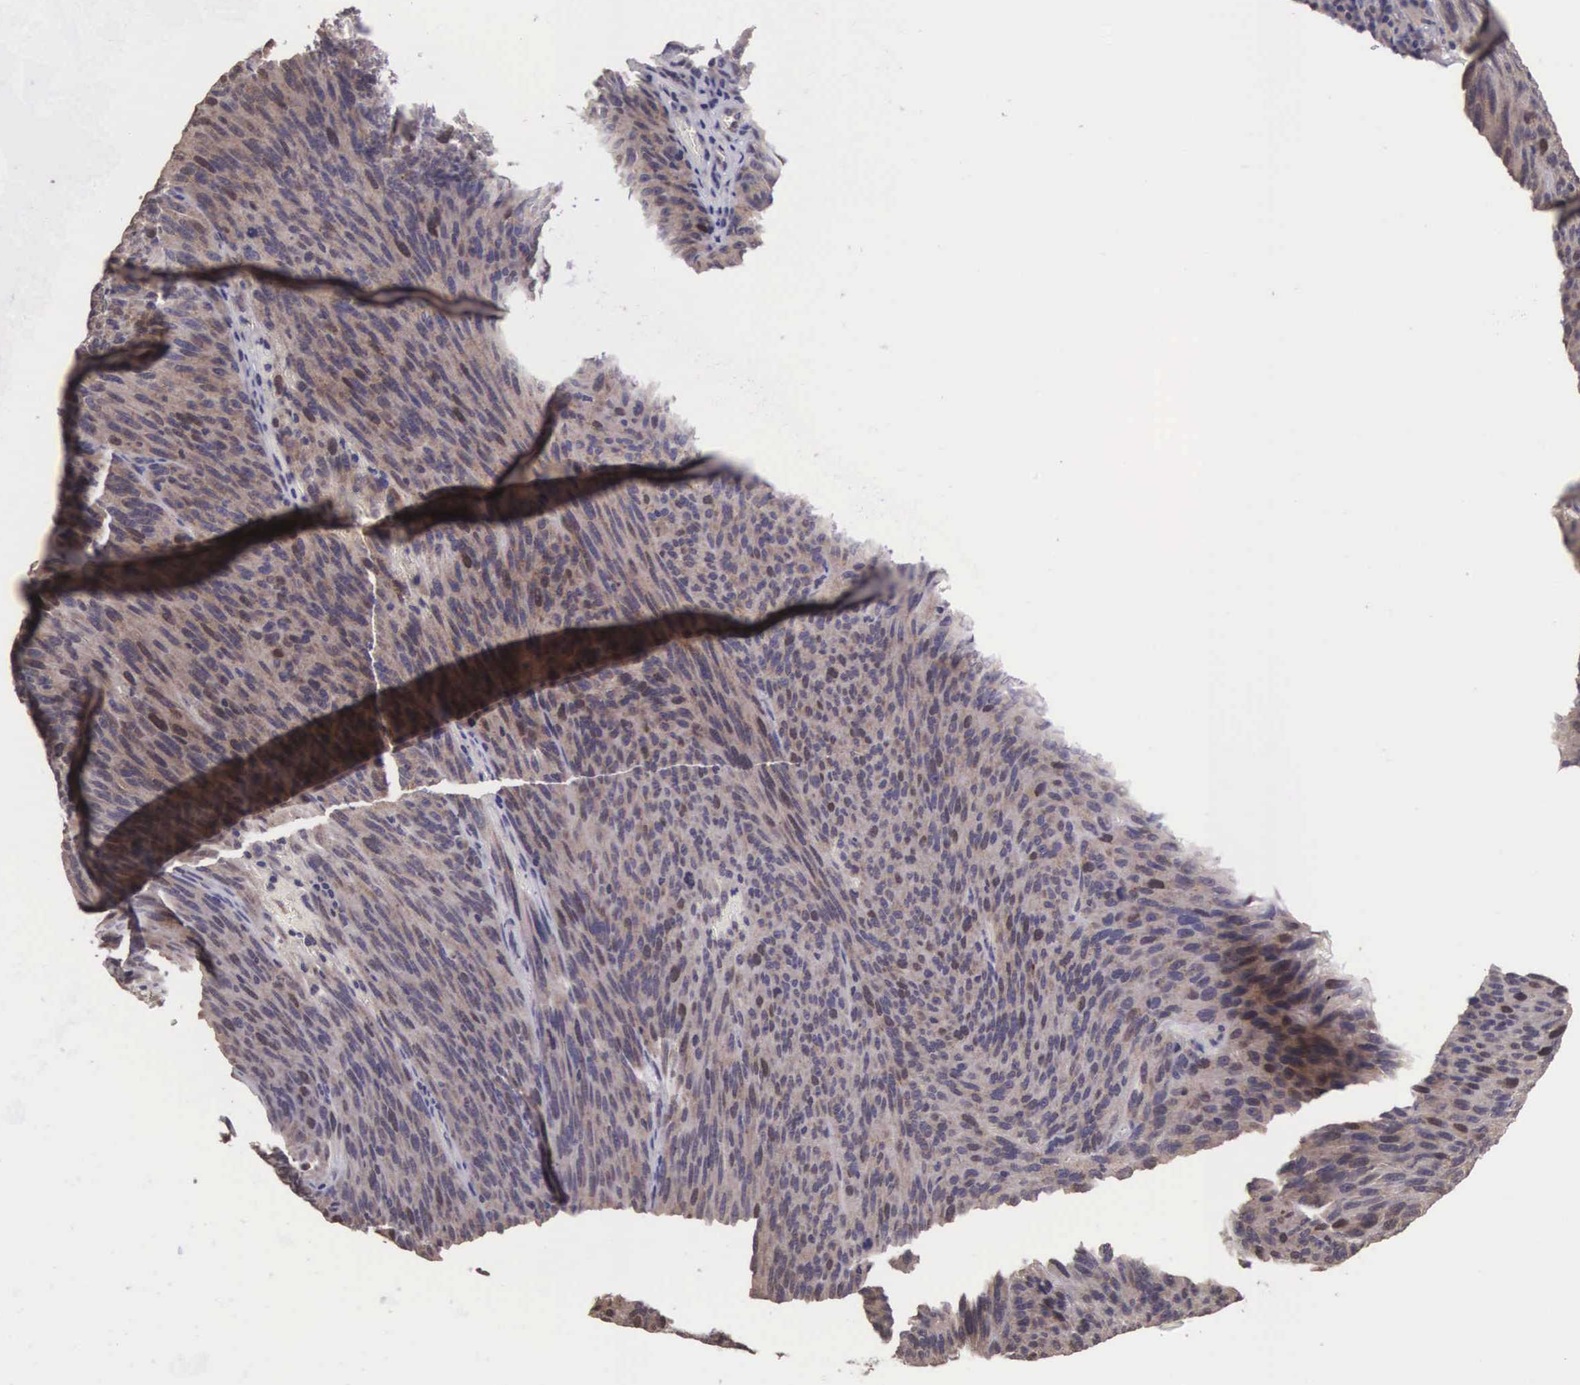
{"staining": {"intensity": "moderate", "quantity": ">75%", "location": "cytoplasmic/membranous,nuclear"}, "tissue": "melanoma", "cell_type": "Tumor cells", "image_type": "cancer", "snomed": [{"axis": "morphology", "description": "Malignant melanoma, NOS"}, {"axis": "topography", "description": "Skin"}], "caption": "Moderate cytoplasmic/membranous and nuclear positivity is present in approximately >75% of tumor cells in malignant melanoma. Using DAB (3,3'-diaminobenzidine) (brown) and hematoxylin (blue) stains, captured at high magnification using brightfield microscopy.", "gene": "CDC45", "patient": {"sex": "male", "age": 76}}